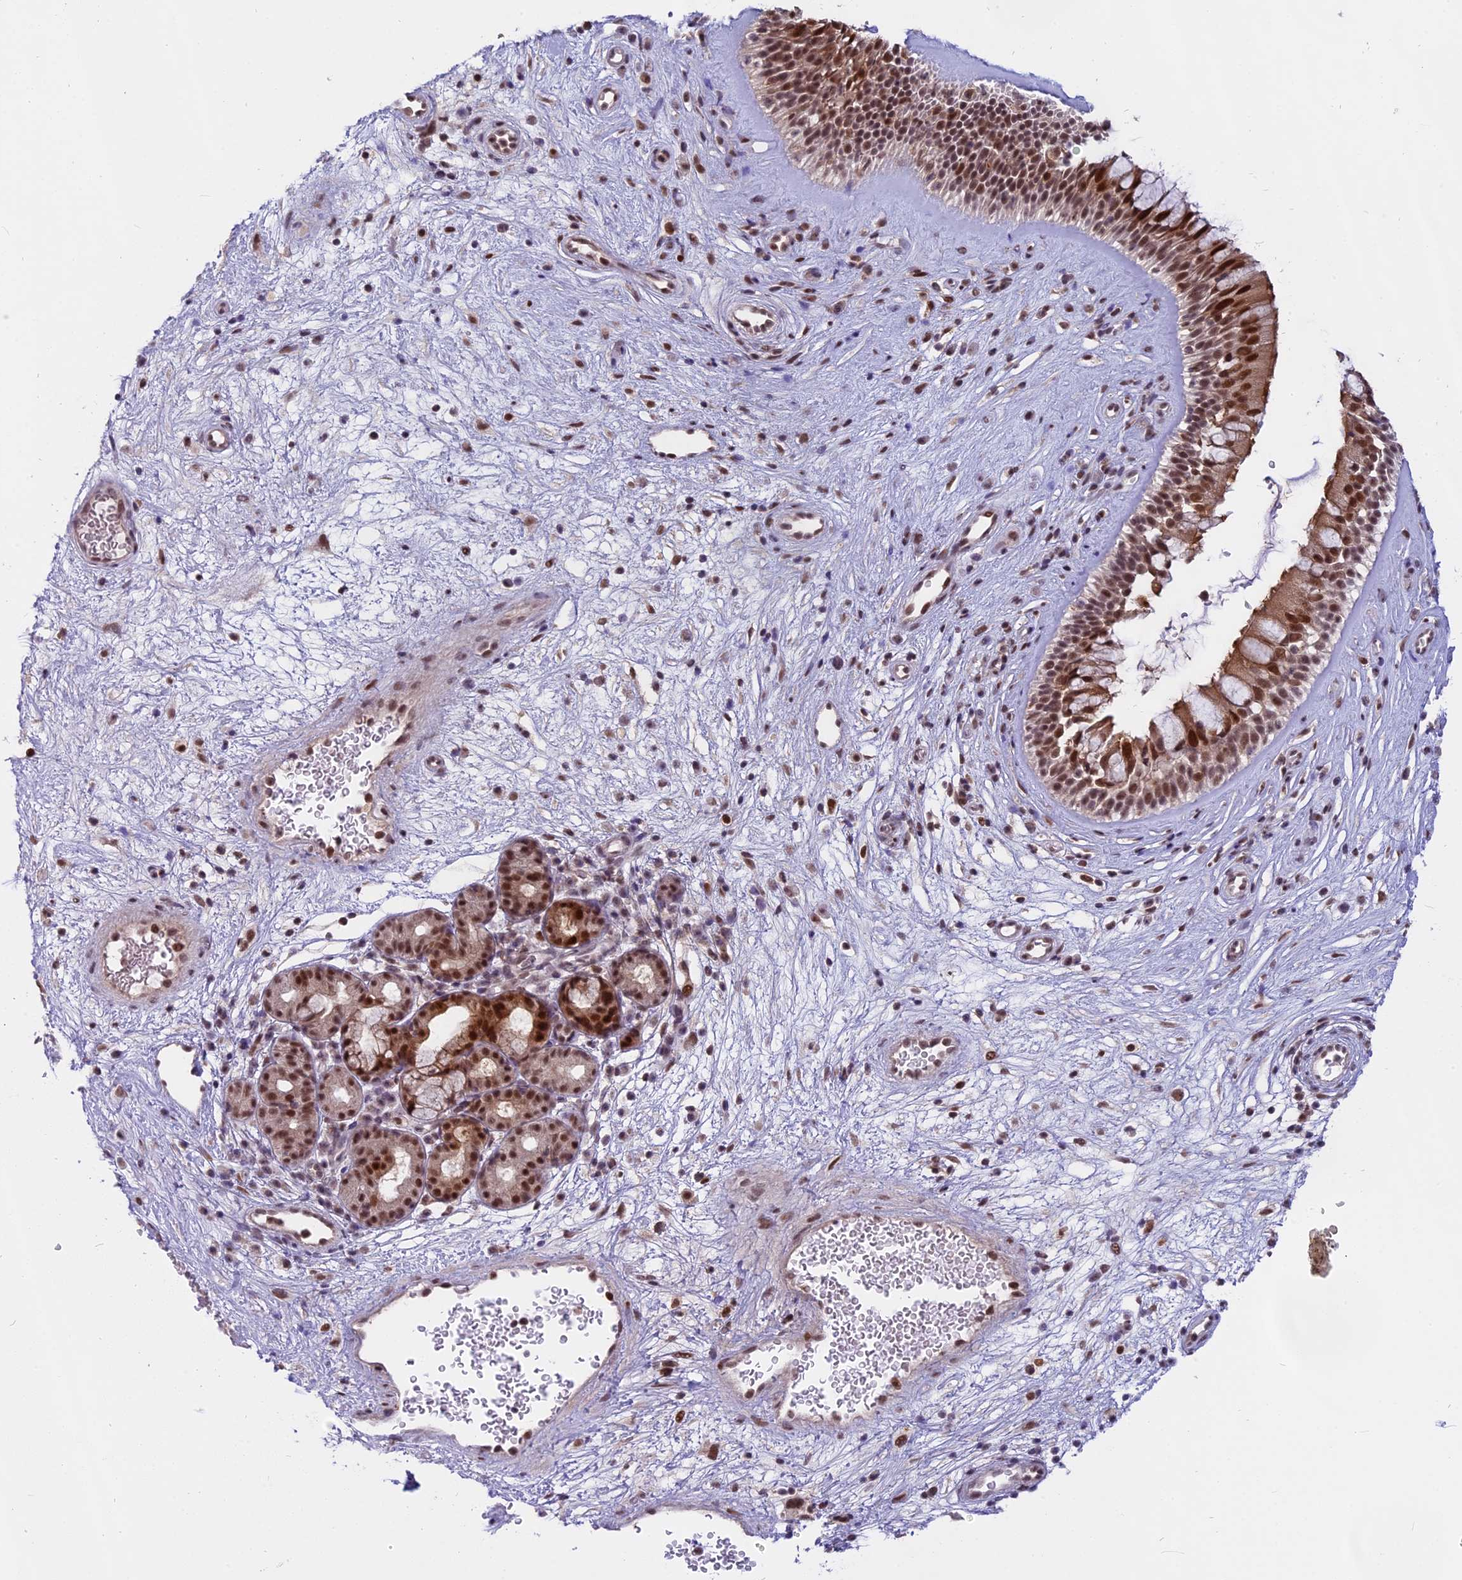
{"staining": {"intensity": "moderate", "quantity": ">75%", "location": "nuclear"}, "tissue": "nasopharynx", "cell_type": "Respiratory epithelial cells", "image_type": "normal", "snomed": [{"axis": "morphology", "description": "Normal tissue, NOS"}, {"axis": "topography", "description": "Nasopharynx"}], "caption": "The micrograph displays a brown stain indicating the presence of a protein in the nuclear of respiratory epithelial cells in nasopharynx. Nuclei are stained in blue.", "gene": "TADA3", "patient": {"sex": "male", "age": 32}}